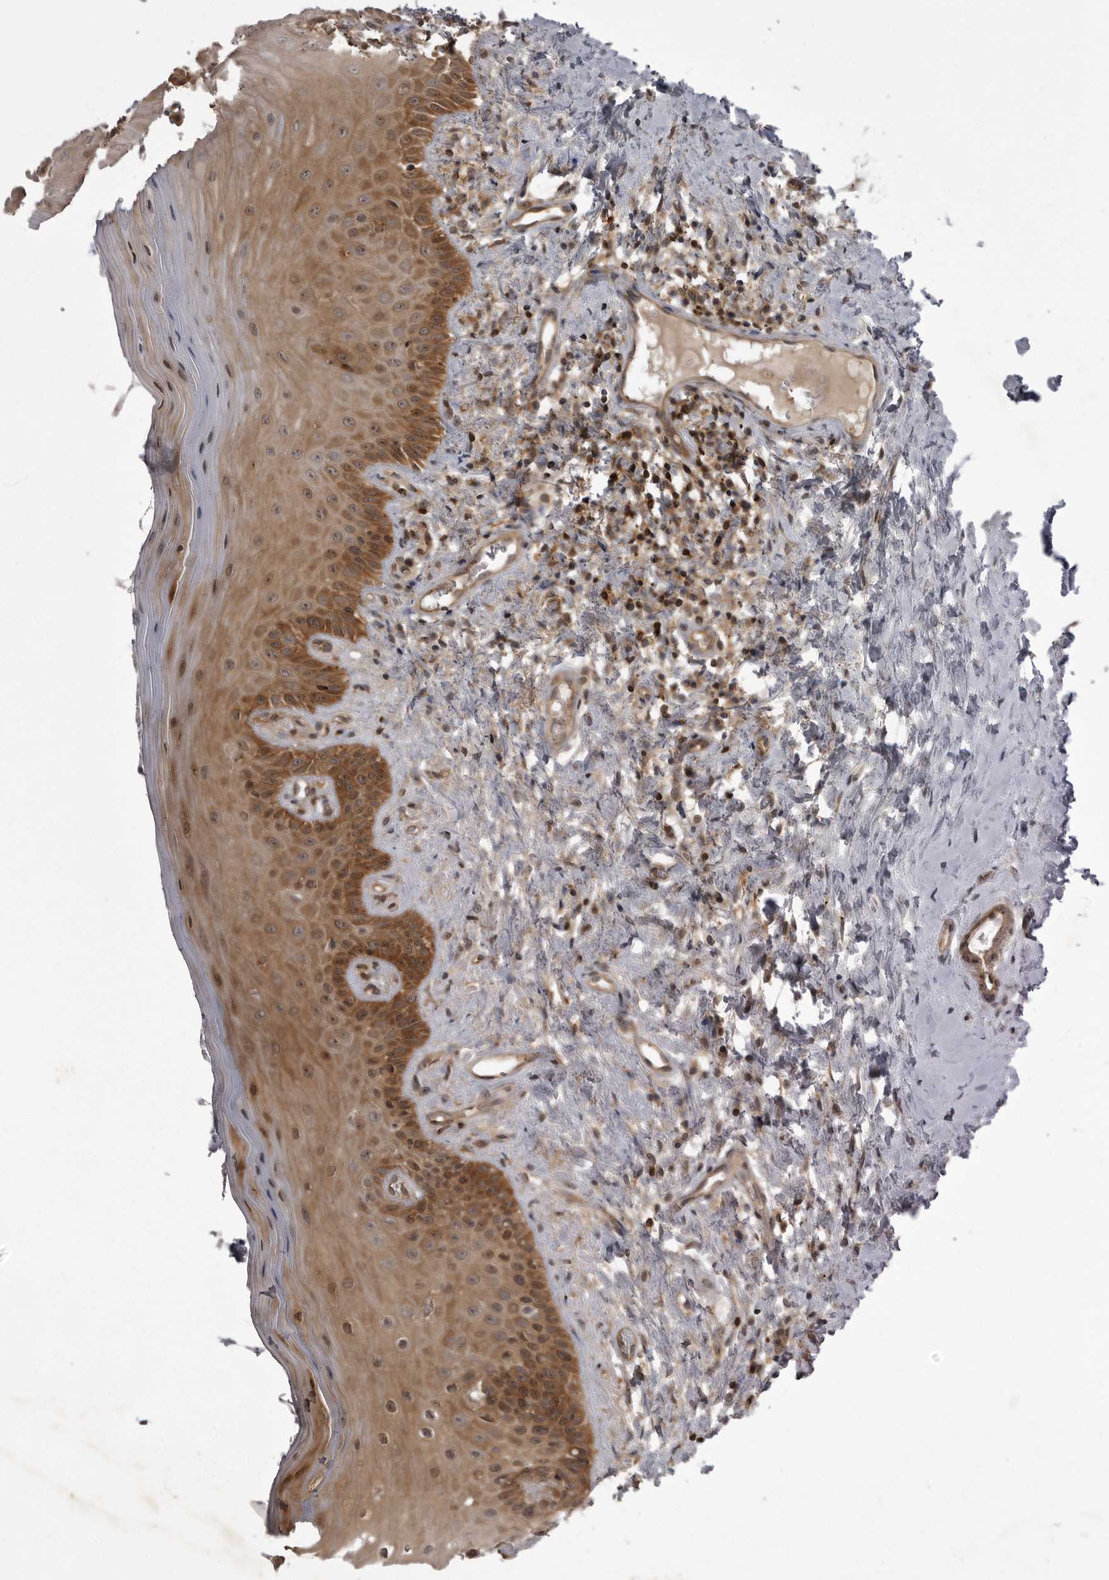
{"staining": {"intensity": "moderate", "quantity": ">75%", "location": "cytoplasmic/membranous,nuclear"}, "tissue": "oral mucosa", "cell_type": "Squamous epithelial cells", "image_type": "normal", "snomed": [{"axis": "morphology", "description": "Normal tissue, NOS"}, {"axis": "topography", "description": "Oral tissue"}], "caption": "Moderate cytoplasmic/membranous,nuclear staining is present in about >75% of squamous epithelial cells in benign oral mucosa.", "gene": "STK24", "patient": {"sex": "male", "age": 66}}